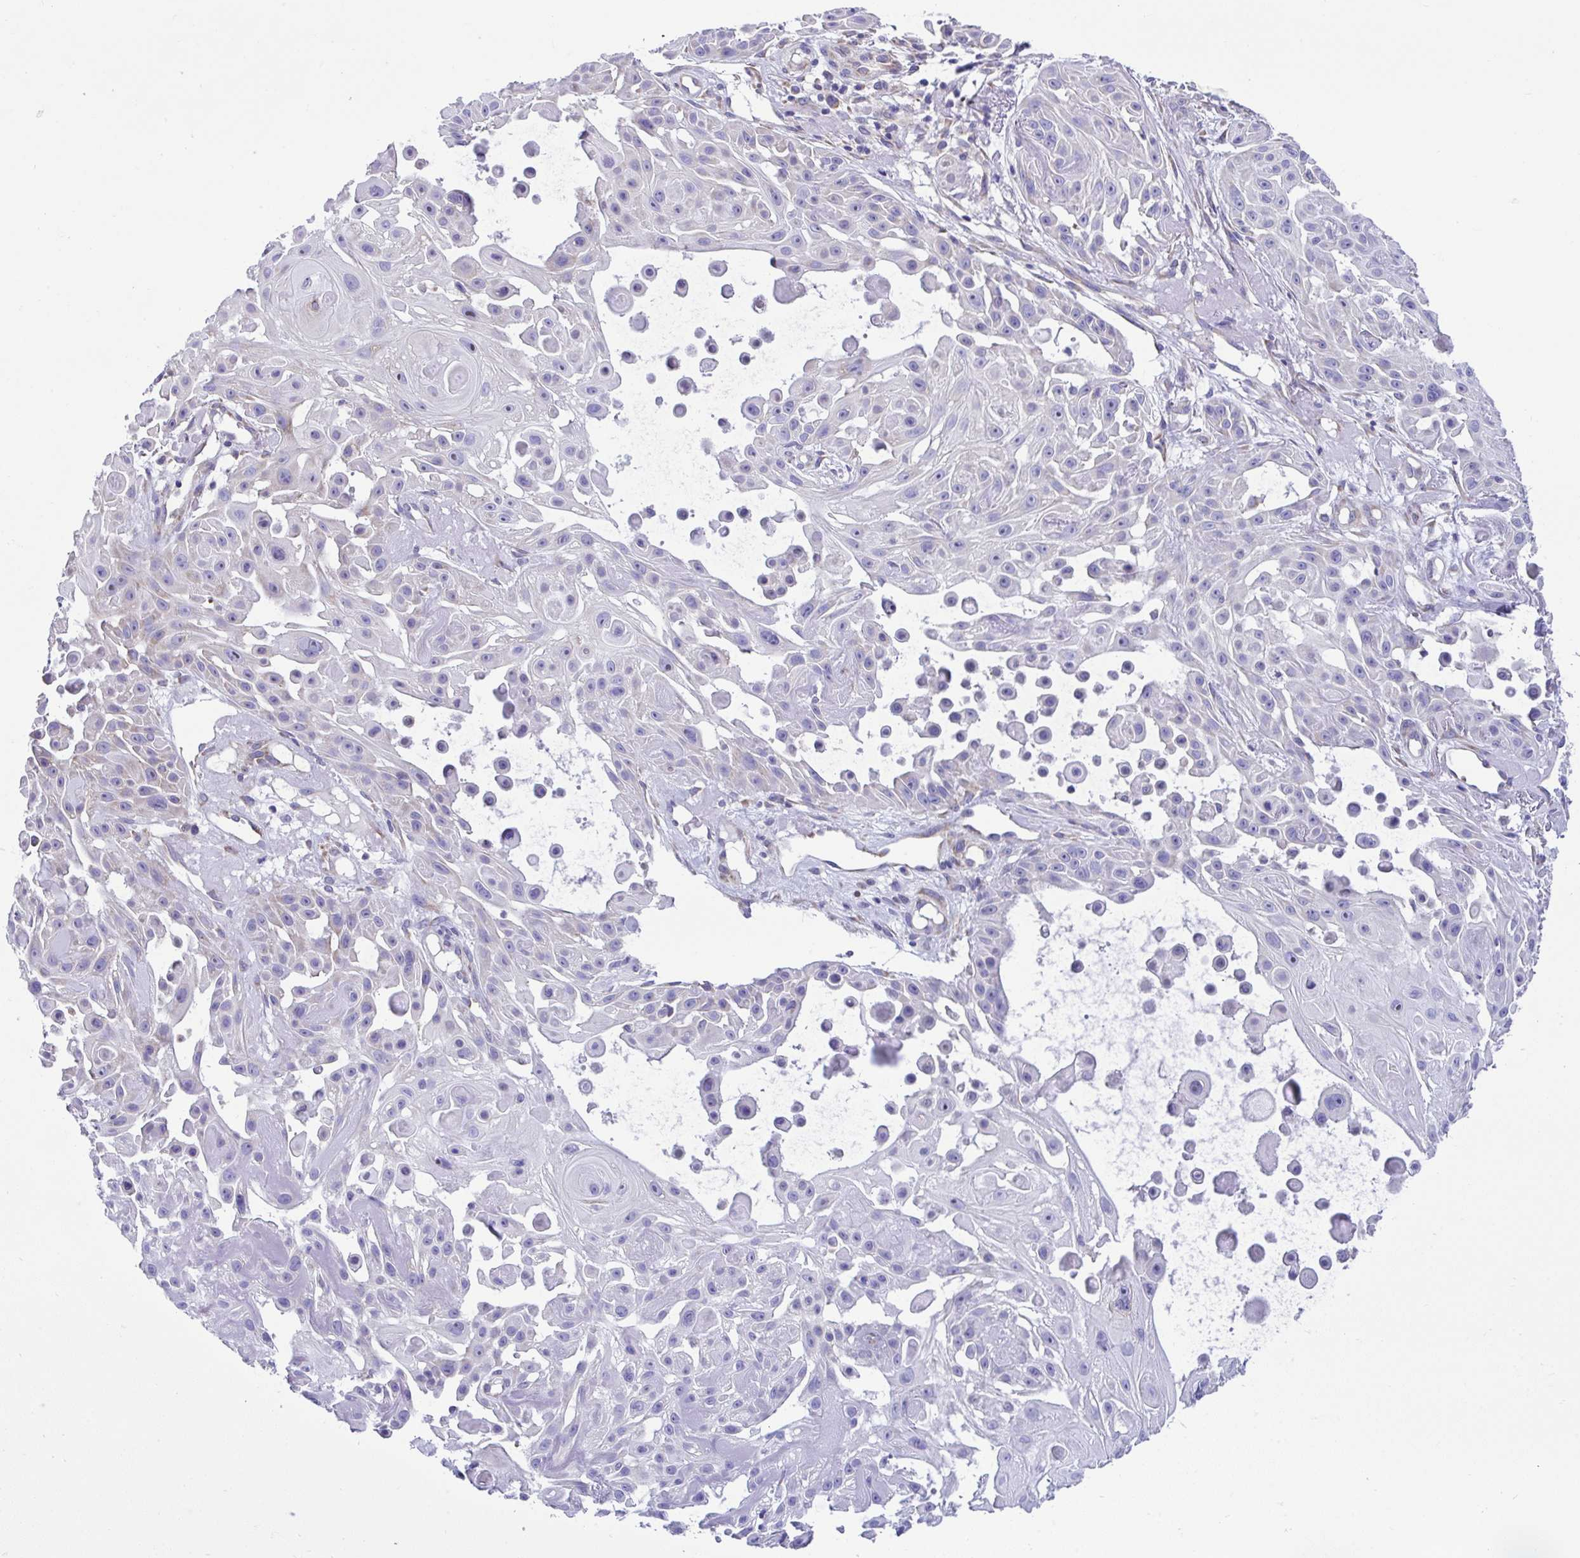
{"staining": {"intensity": "negative", "quantity": "none", "location": "none"}, "tissue": "skin cancer", "cell_type": "Tumor cells", "image_type": "cancer", "snomed": [{"axis": "morphology", "description": "Squamous cell carcinoma, NOS"}, {"axis": "topography", "description": "Skin"}], "caption": "The micrograph displays no staining of tumor cells in skin squamous cell carcinoma. Brightfield microscopy of immunohistochemistry (IHC) stained with DAB (3,3'-diaminobenzidine) (brown) and hematoxylin (blue), captured at high magnification.", "gene": "RPL7", "patient": {"sex": "male", "age": 91}}